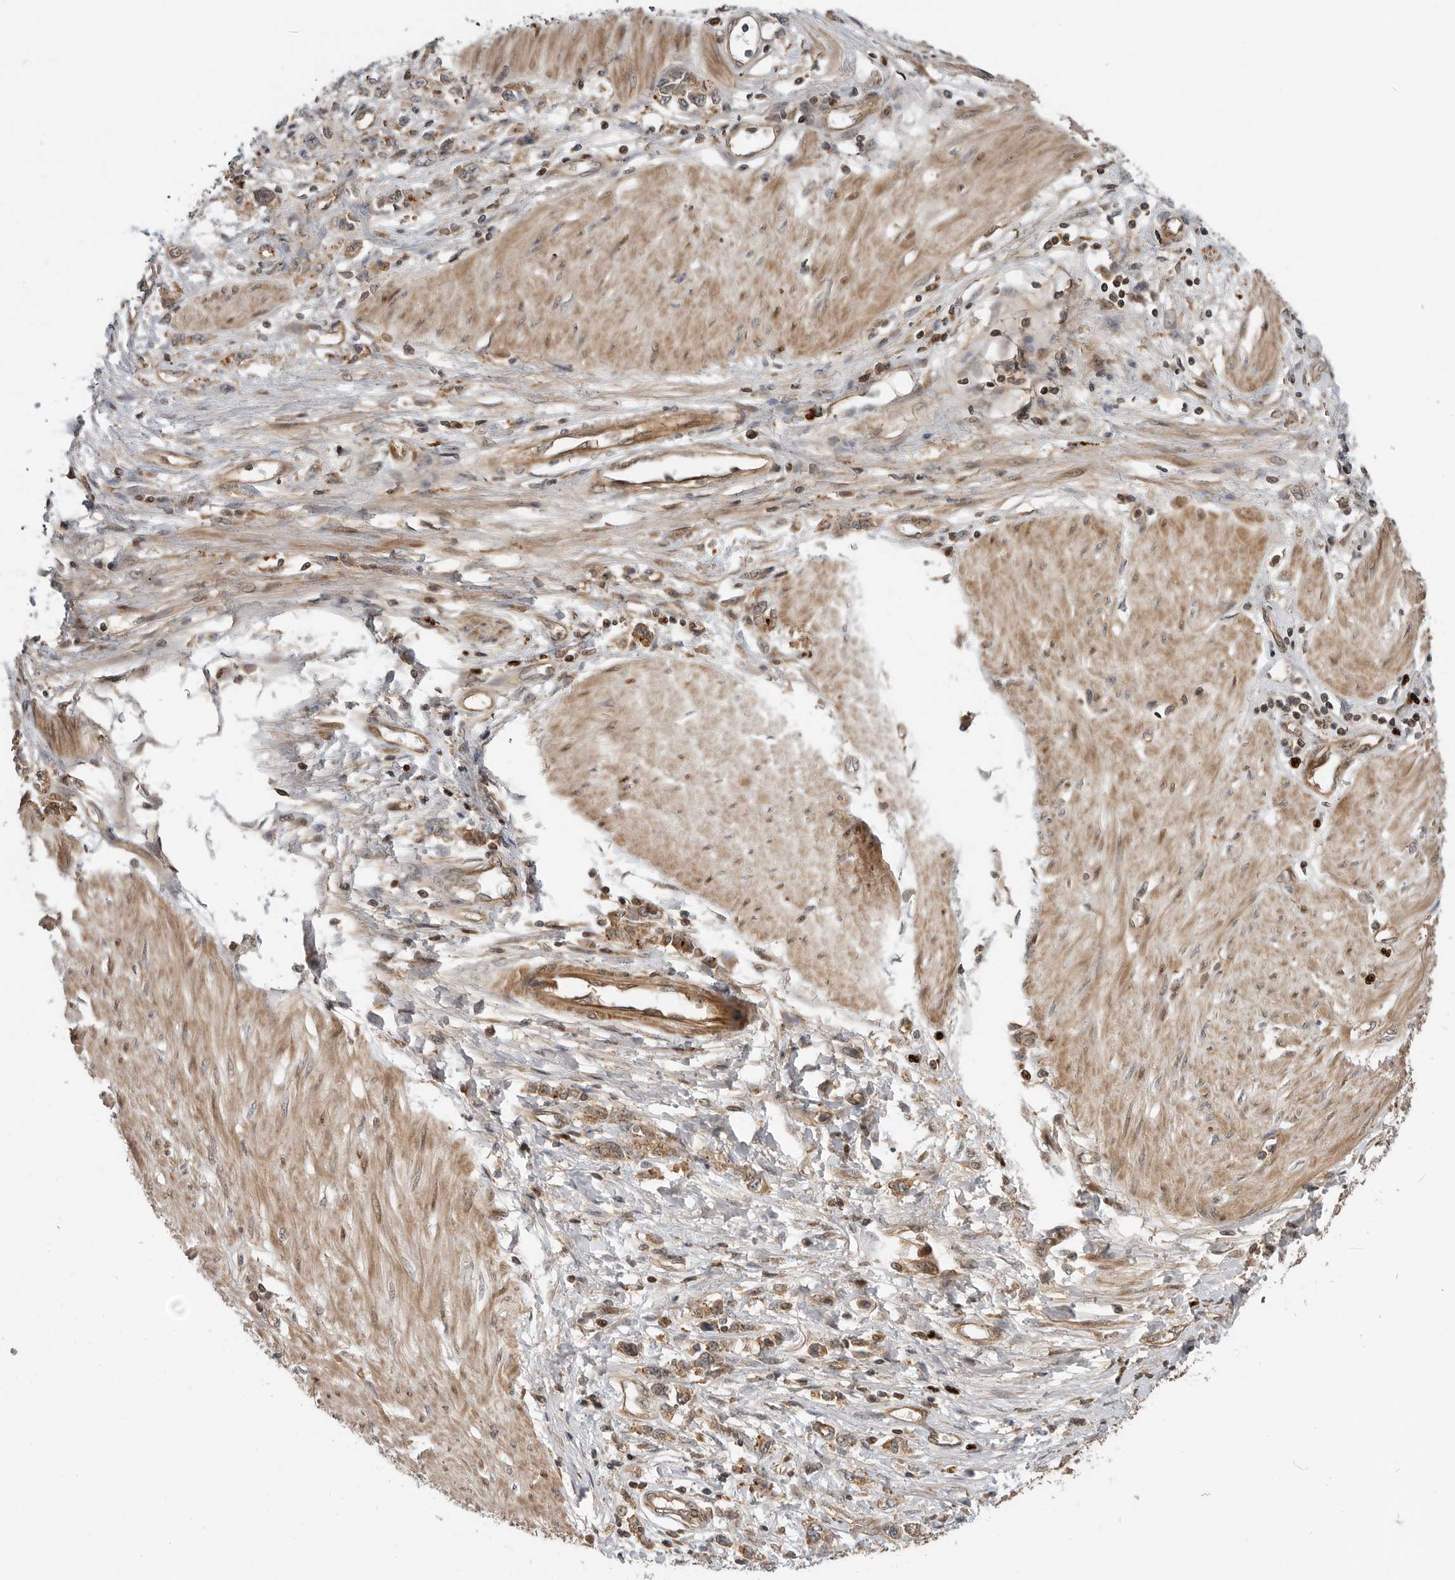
{"staining": {"intensity": "moderate", "quantity": ">75%", "location": "cytoplasmic/membranous,nuclear"}, "tissue": "stomach cancer", "cell_type": "Tumor cells", "image_type": "cancer", "snomed": [{"axis": "morphology", "description": "Adenocarcinoma, NOS"}, {"axis": "topography", "description": "Stomach"}], "caption": "Protein expression by immunohistochemistry (IHC) exhibits moderate cytoplasmic/membranous and nuclear positivity in about >75% of tumor cells in stomach adenocarcinoma.", "gene": "STRAP", "patient": {"sex": "female", "age": 76}}